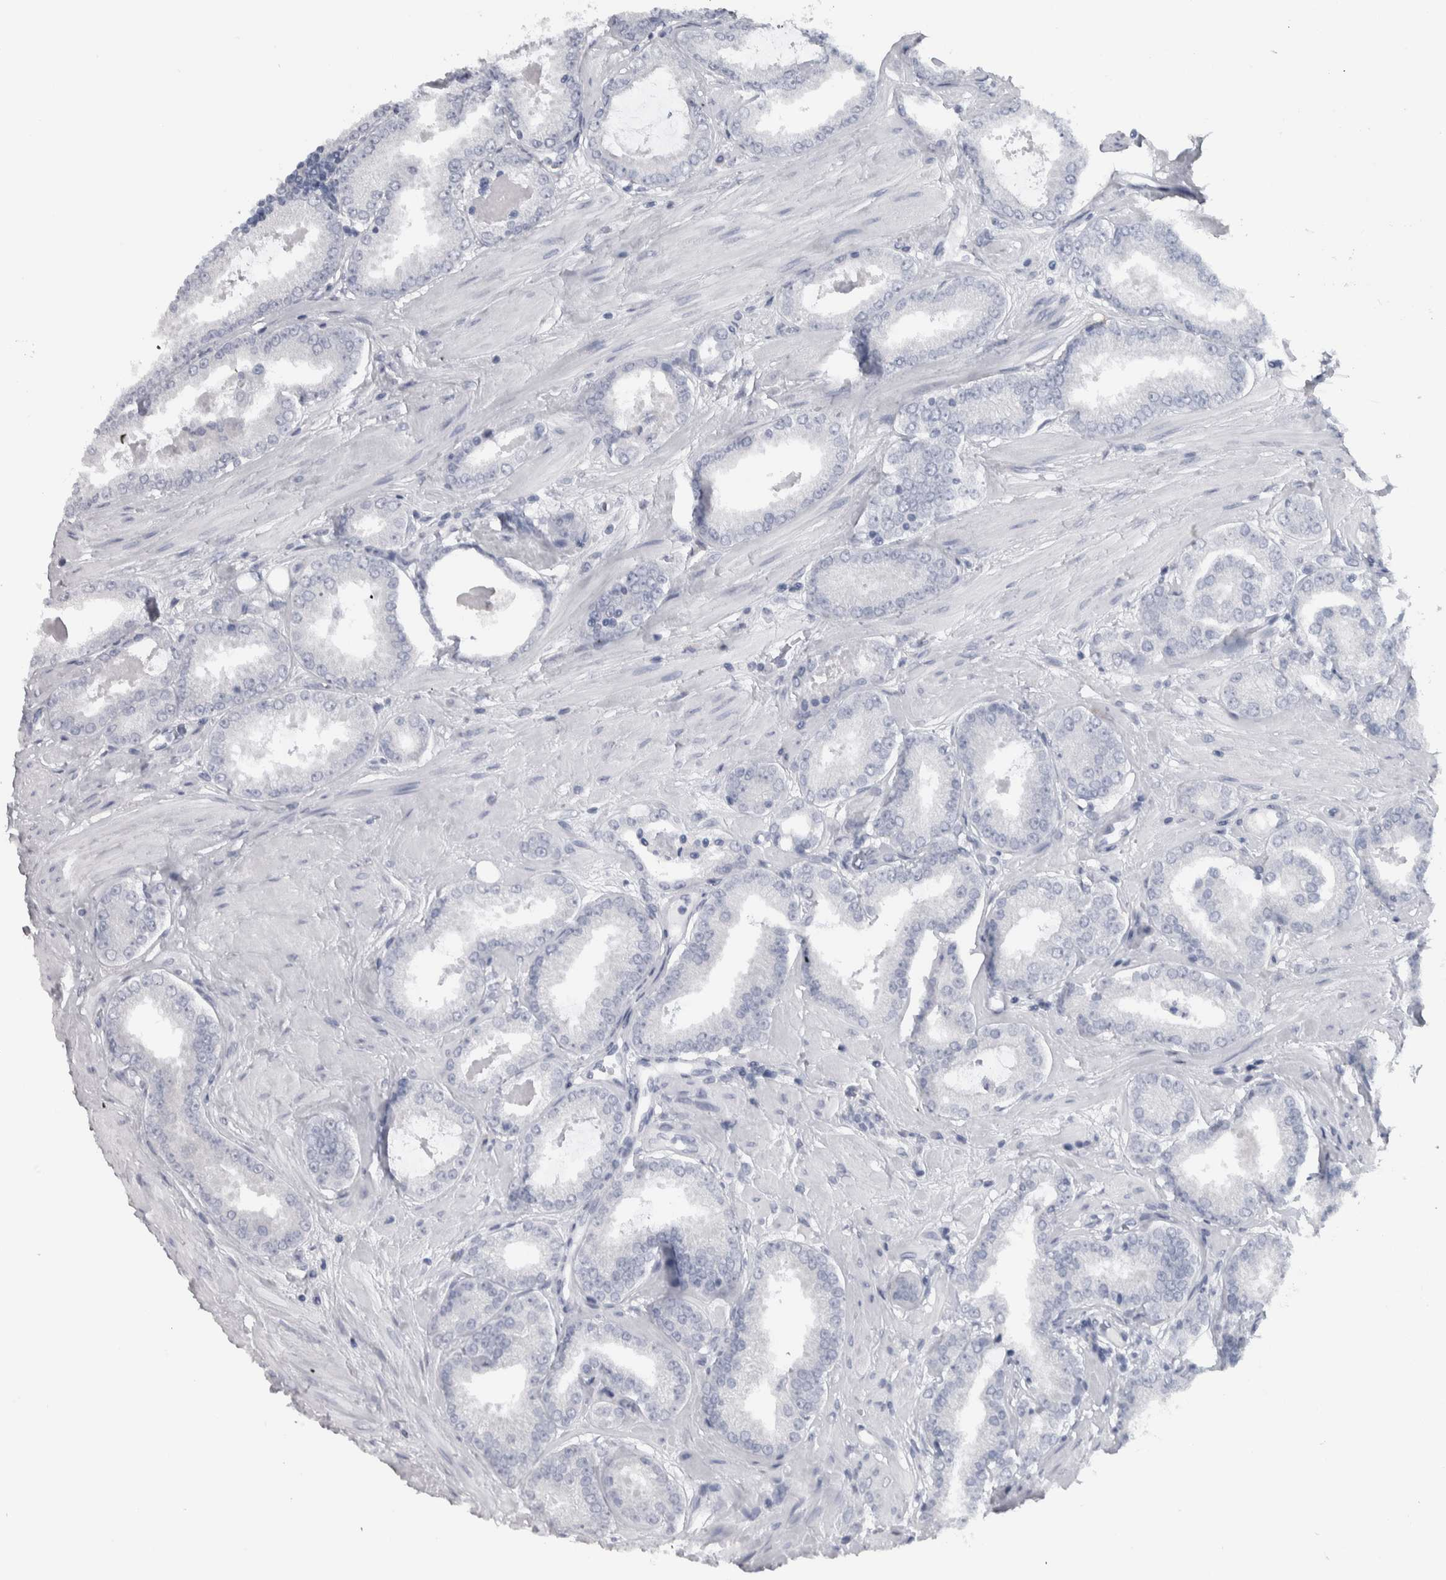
{"staining": {"intensity": "negative", "quantity": "none", "location": "none"}, "tissue": "prostate cancer", "cell_type": "Tumor cells", "image_type": "cancer", "snomed": [{"axis": "morphology", "description": "Adenocarcinoma, Low grade"}, {"axis": "topography", "description": "Prostate"}], "caption": "An immunohistochemistry histopathology image of low-grade adenocarcinoma (prostate) is shown. There is no staining in tumor cells of low-grade adenocarcinoma (prostate).", "gene": "CDH17", "patient": {"sex": "male", "age": 62}}